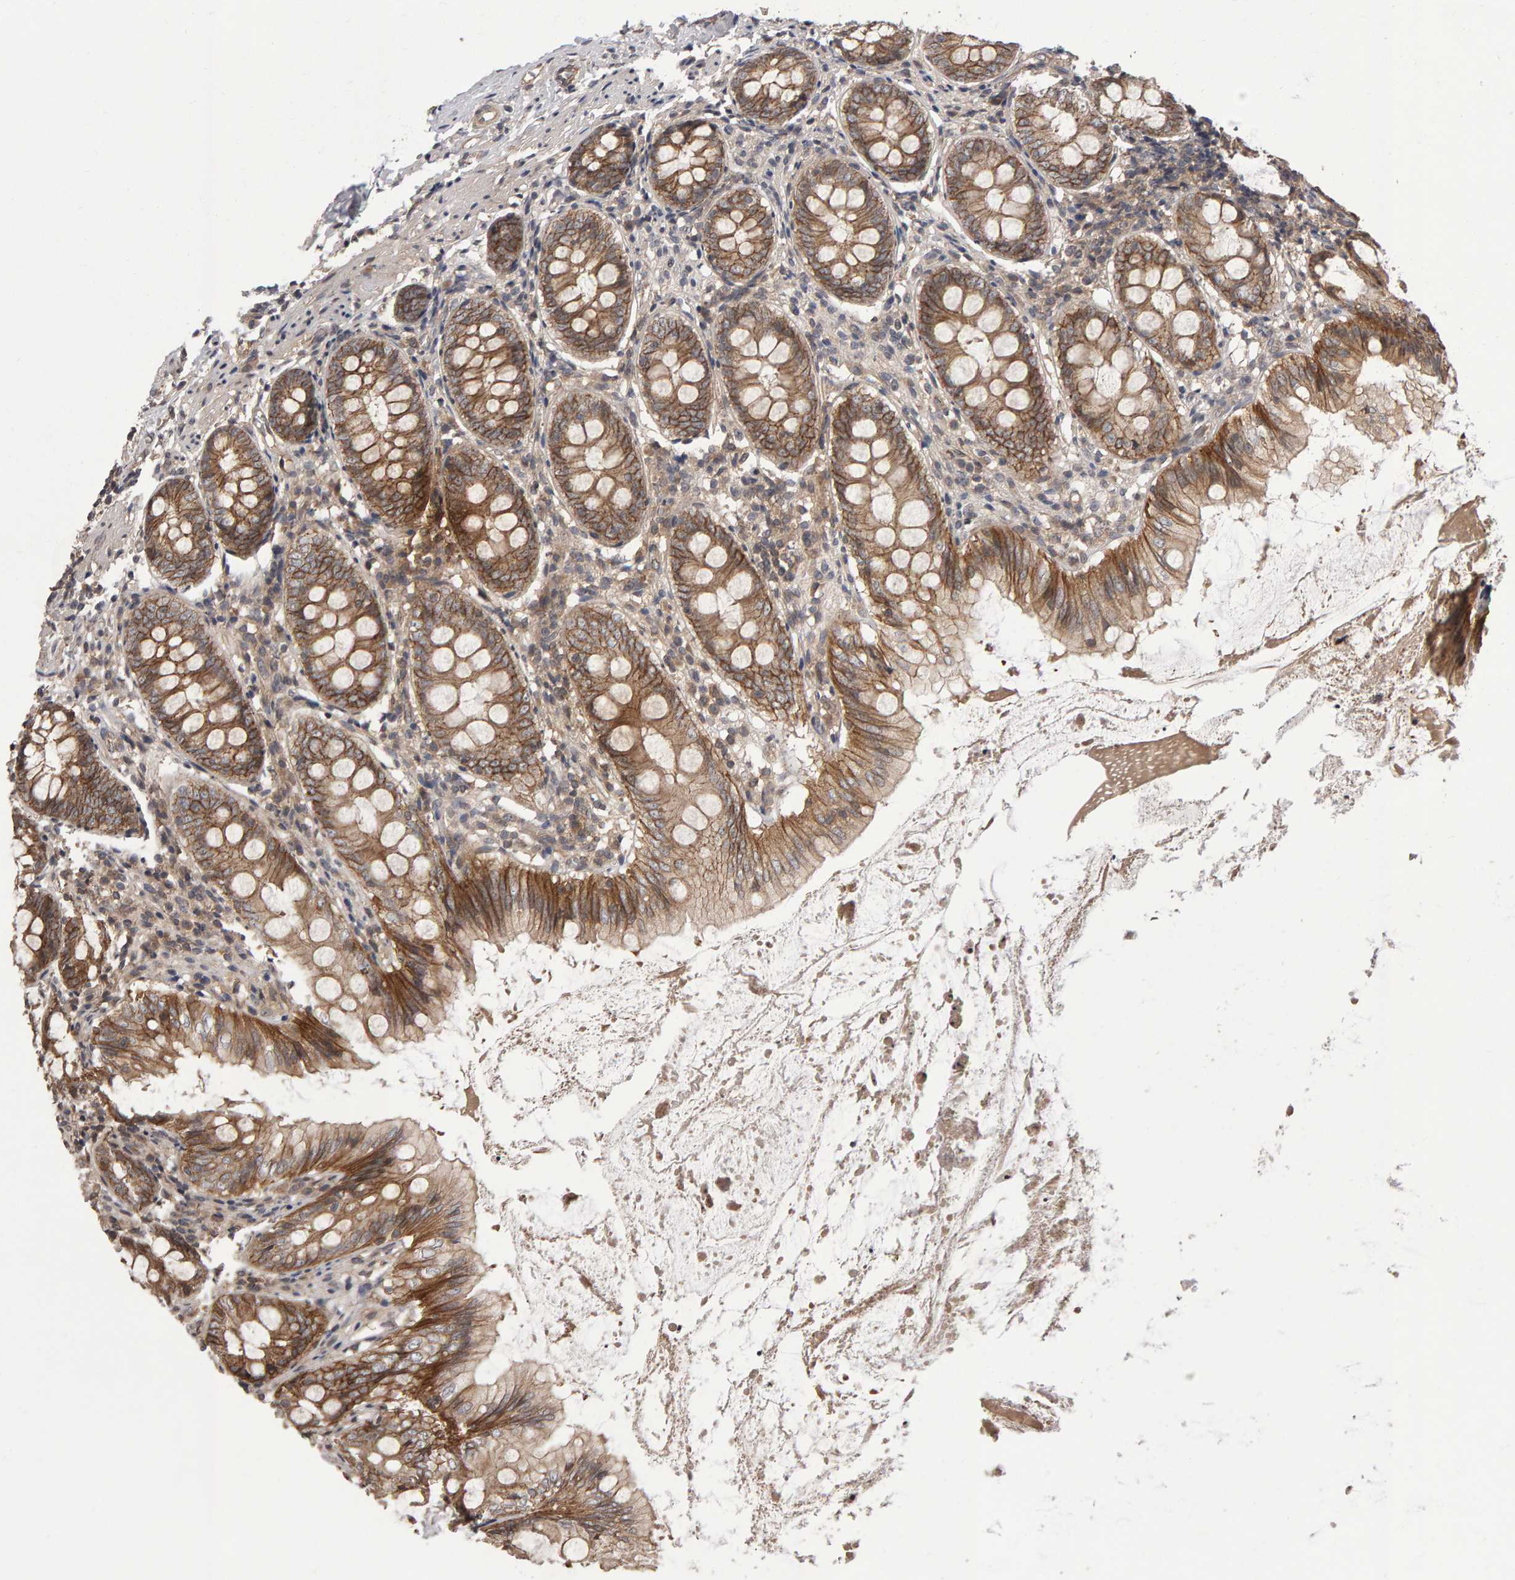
{"staining": {"intensity": "moderate", "quantity": ">75%", "location": "cytoplasmic/membranous"}, "tissue": "appendix", "cell_type": "Glandular cells", "image_type": "normal", "snomed": [{"axis": "morphology", "description": "Normal tissue, NOS"}, {"axis": "topography", "description": "Appendix"}], "caption": "Protein staining of unremarkable appendix demonstrates moderate cytoplasmic/membranous positivity in about >75% of glandular cells.", "gene": "SCRIB", "patient": {"sex": "female", "age": 77}}